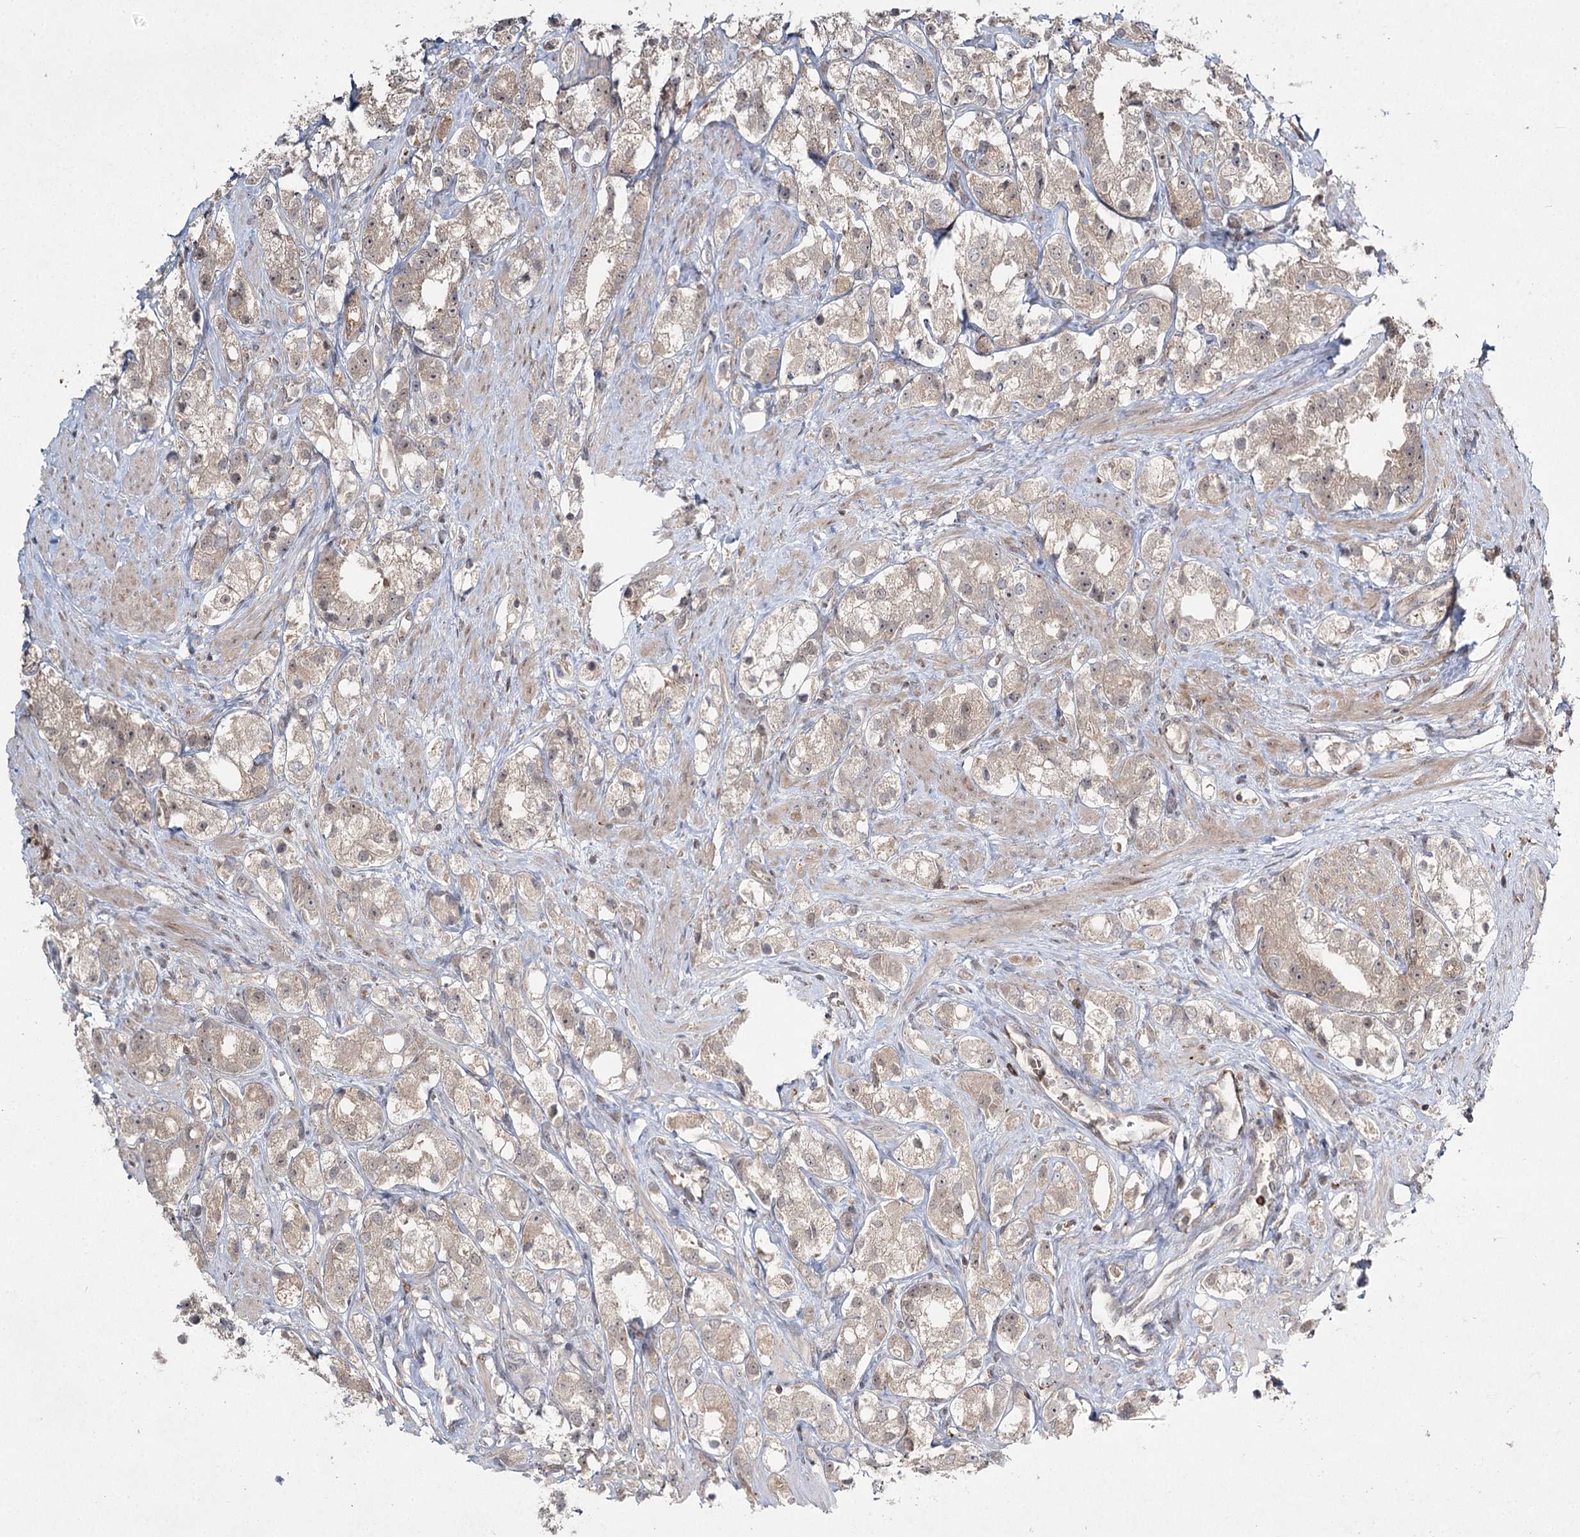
{"staining": {"intensity": "weak", "quantity": "<25%", "location": "cytoplasmic/membranous,nuclear"}, "tissue": "prostate cancer", "cell_type": "Tumor cells", "image_type": "cancer", "snomed": [{"axis": "morphology", "description": "Adenocarcinoma, NOS"}, {"axis": "topography", "description": "Prostate"}], "caption": "Human adenocarcinoma (prostate) stained for a protein using IHC exhibits no expression in tumor cells.", "gene": "WDR44", "patient": {"sex": "male", "age": 79}}